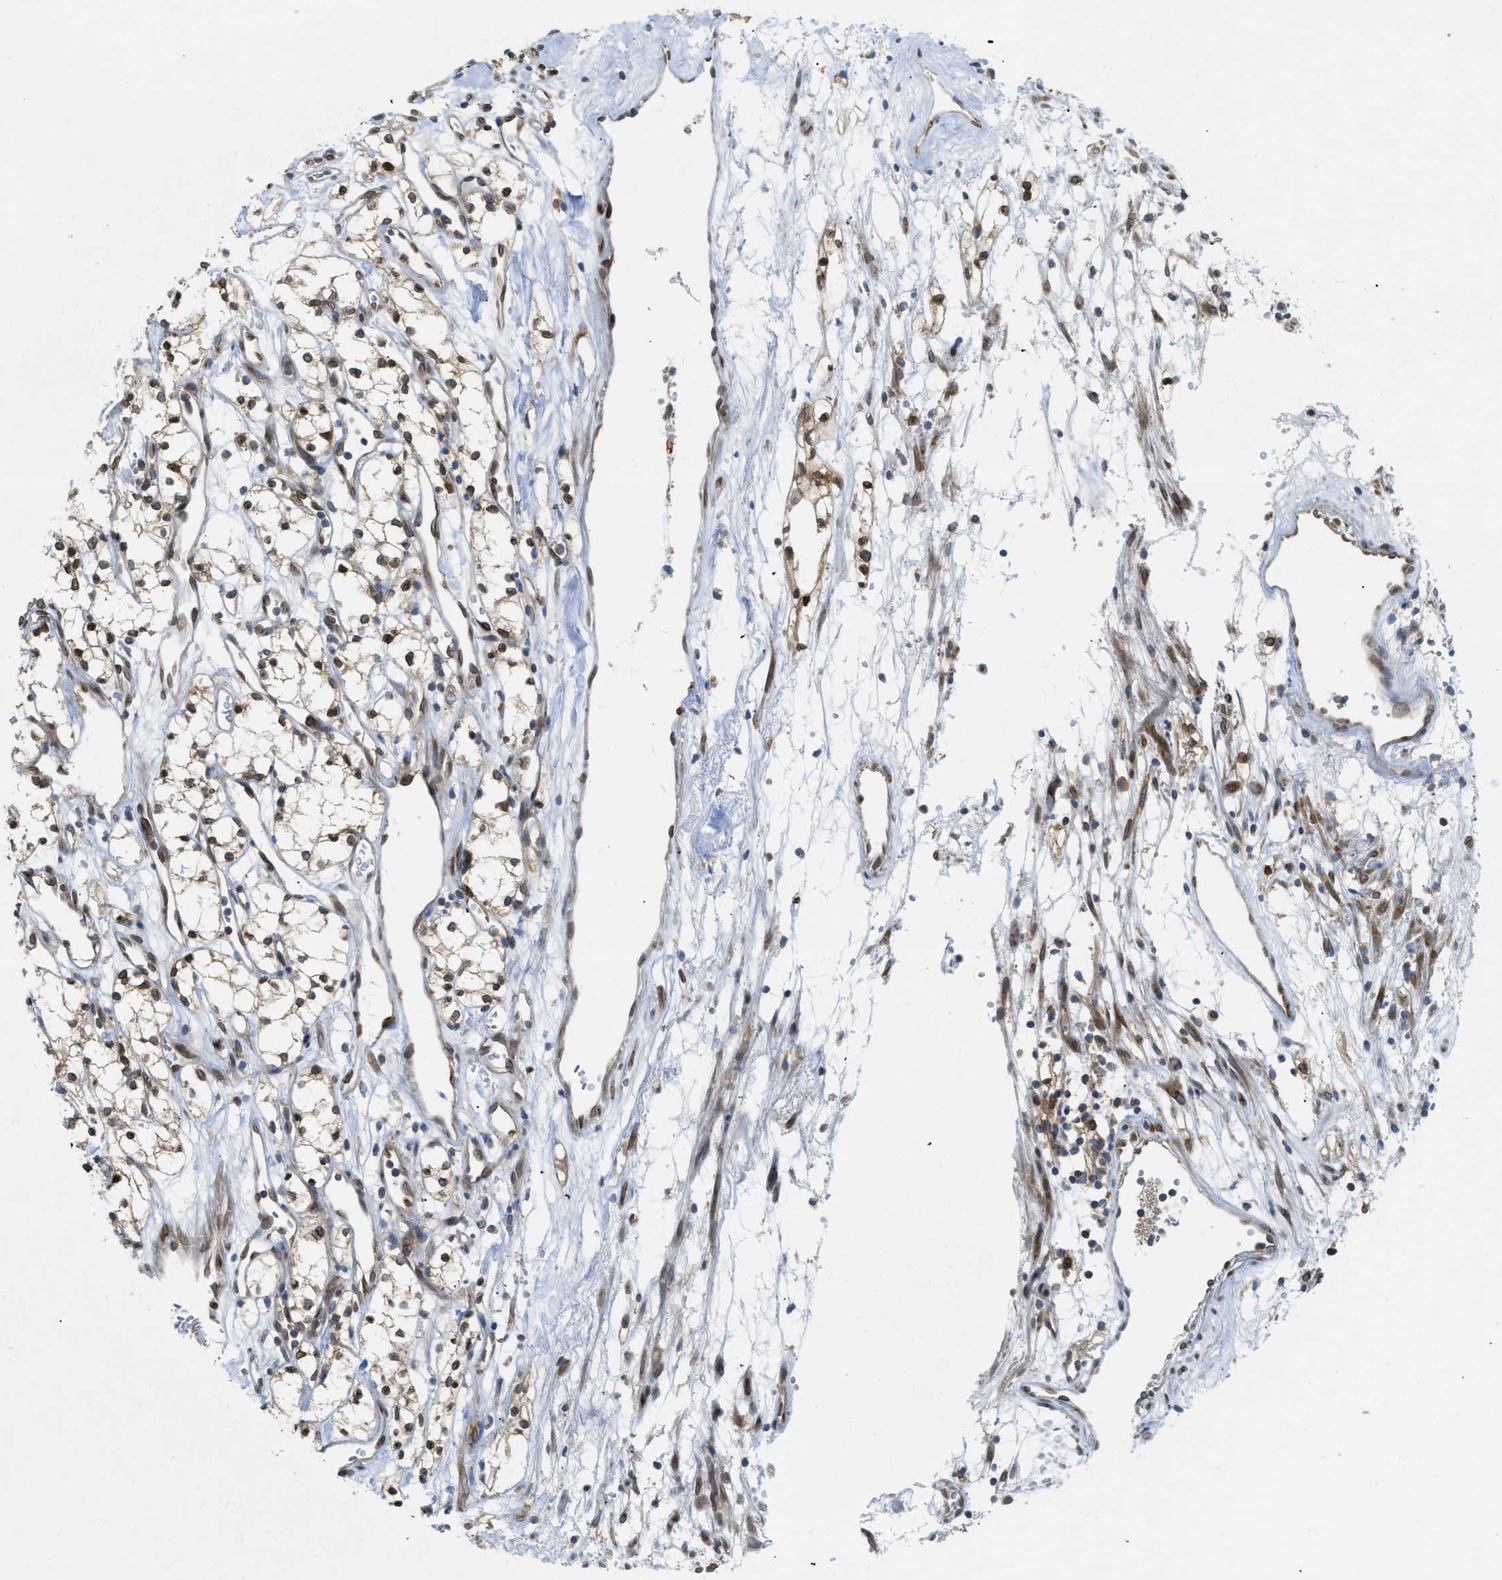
{"staining": {"intensity": "moderate", "quantity": ">75%", "location": "cytoplasmic/membranous,nuclear"}, "tissue": "renal cancer", "cell_type": "Tumor cells", "image_type": "cancer", "snomed": [{"axis": "morphology", "description": "Adenocarcinoma, NOS"}, {"axis": "topography", "description": "Kidney"}], "caption": "DAB (3,3'-diaminobenzidine) immunohistochemical staining of human adenocarcinoma (renal) exhibits moderate cytoplasmic/membranous and nuclear protein staining in approximately >75% of tumor cells.", "gene": "EIF2AK3", "patient": {"sex": "male", "age": 59}}